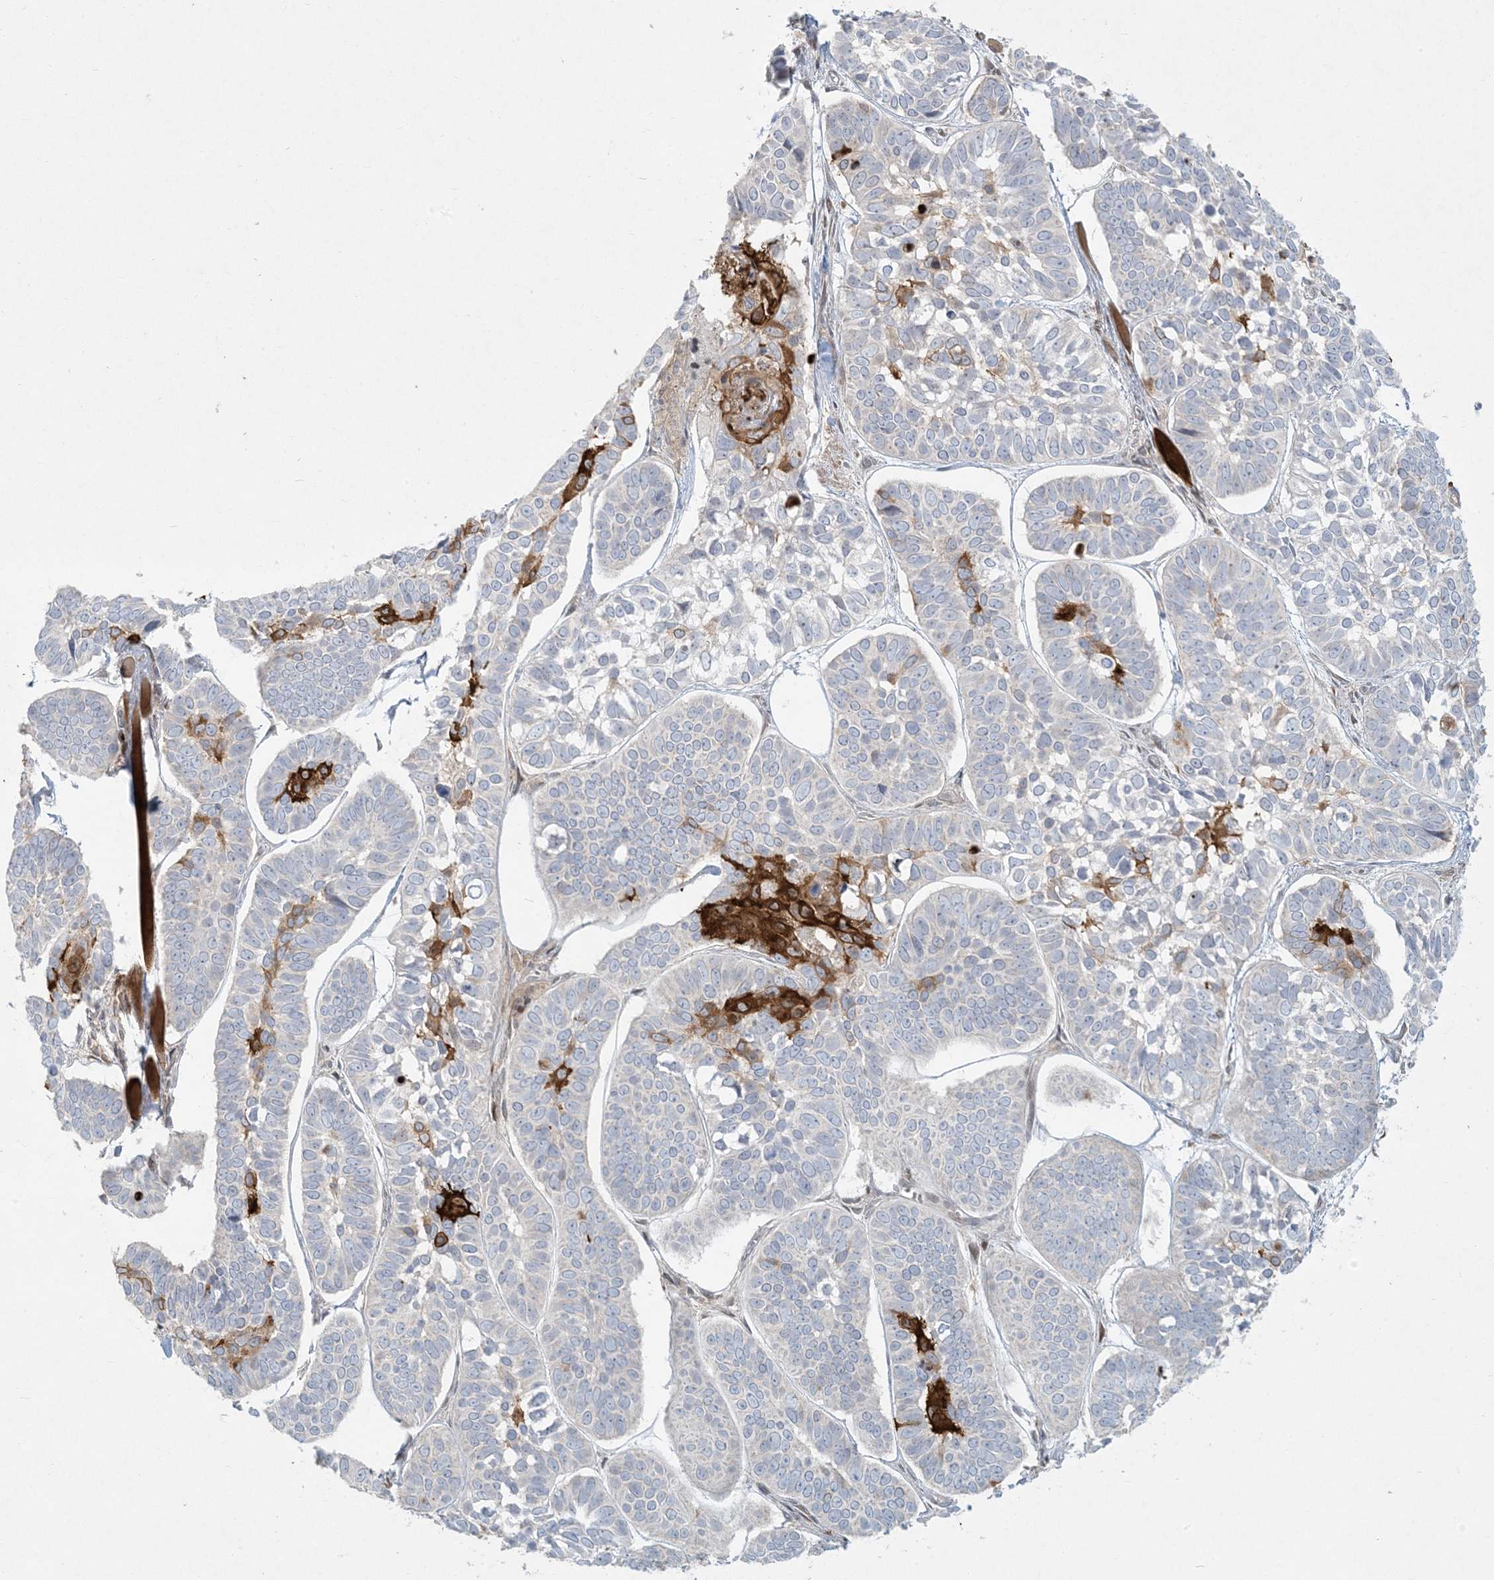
{"staining": {"intensity": "strong", "quantity": "<25%", "location": "cytoplasmic/membranous"}, "tissue": "skin cancer", "cell_type": "Tumor cells", "image_type": "cancer", "snomed": [{"axis": "morphology", "description": "Basal cell carcinoma"}, {"axis": "topography", "description": "Skin"}], "caption": "Protein staining exhibits strong cytoplasmic/membranous expression in about <25% of tumor cells in skin cancer (basal cell carcinoma).", "gene": "BCORL1", "patient": {"sex": "male", "age": 62}}